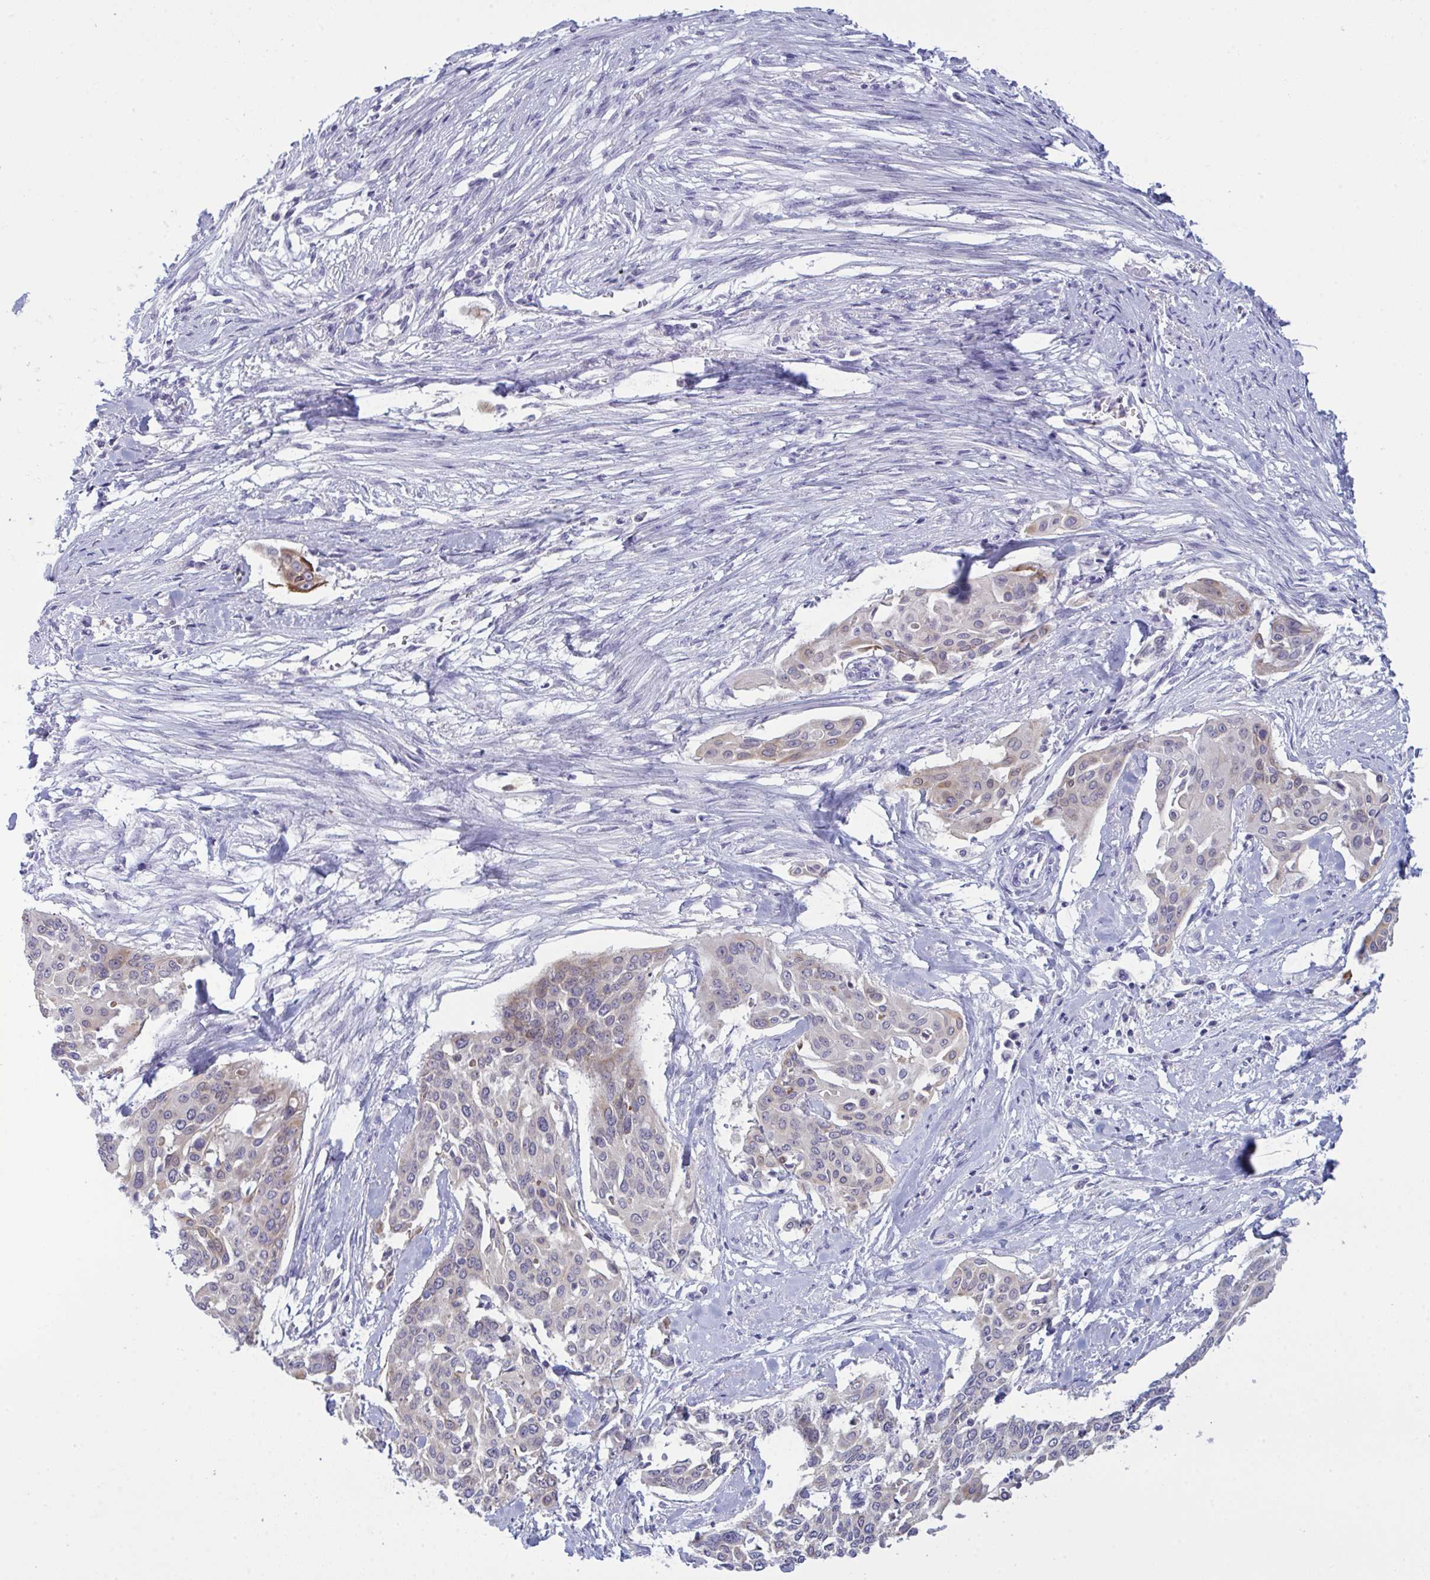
{"staining": {"intensity": "weak", "quantity": "<25%", "location": "cytoplasmic/membranous"}, "tissue": "cervical cancer", "cell_type": "Tumor cells", "image_type": "cancer", "snomed": [{"axis": "morphology", "description": "Squamous cell carcinoma, NOS"}, {"axis": "topography", "description": "Cervix"}], "caption": "Immunohistochemical staining of cervical cancer (squamous cell carcinoma) reveals no significant staining in tumor cells.", "gene": "TENT5D", "patient": {"sex": "female", "age": 44}}